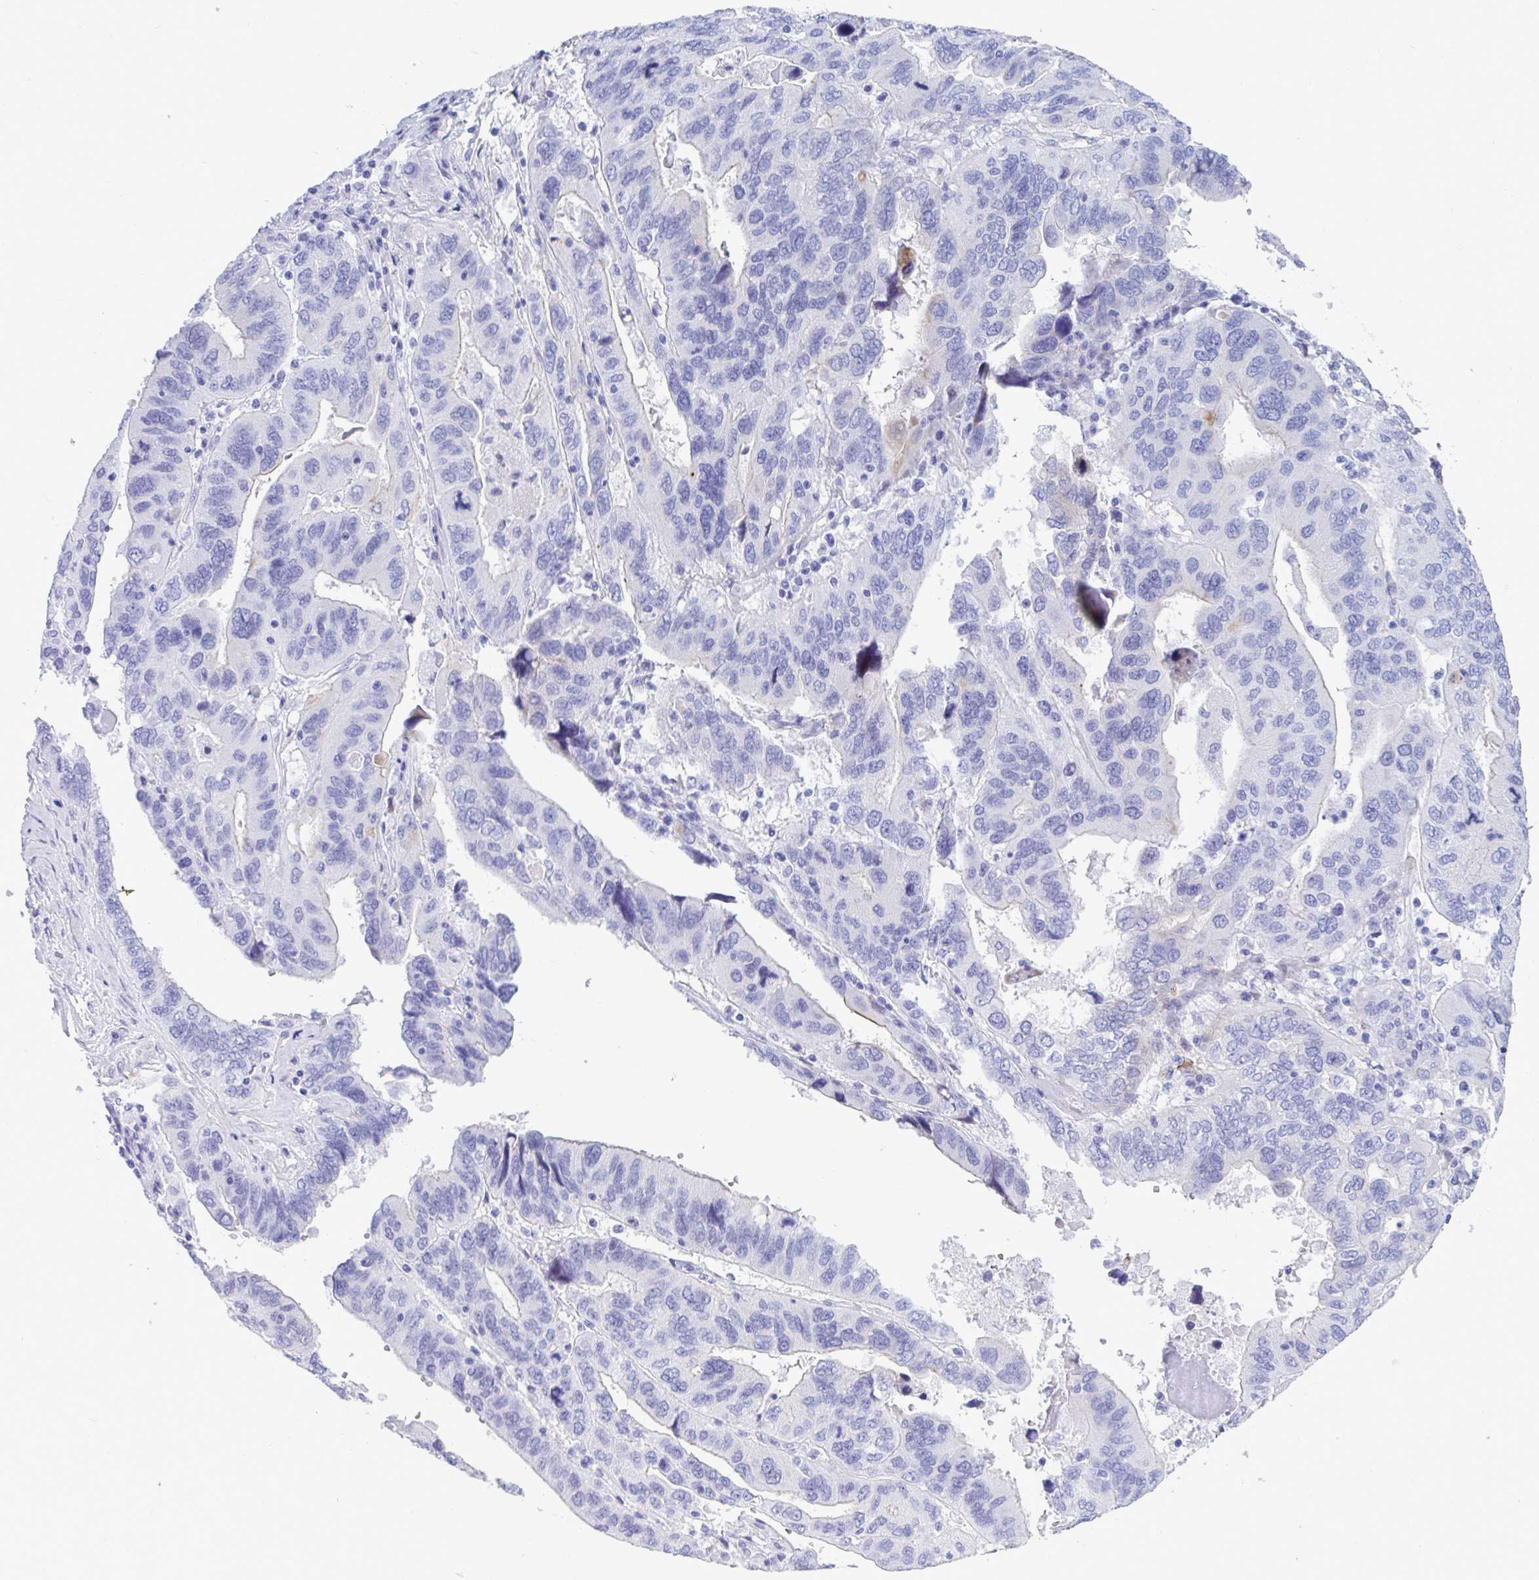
{"staining": {"intensity": "negative", "quantity": "none", "location": "none"}, "tissue": "ovarian cancer", "cell_type": "Tumor cells", "image_type": "cancer", "snomed": [{"axis": "morphology", "description": "Cystadenocarcinoma, serous, NOS"}, {"axis": "topography", "description": "Ovary"}], "caption": "Histopathology image shows no significant protein staining in tumor cells of ovarian serous cystadenocarcinoma.", "gene": "TTC30B", "patient": {"sex": "female", "age": 79}}